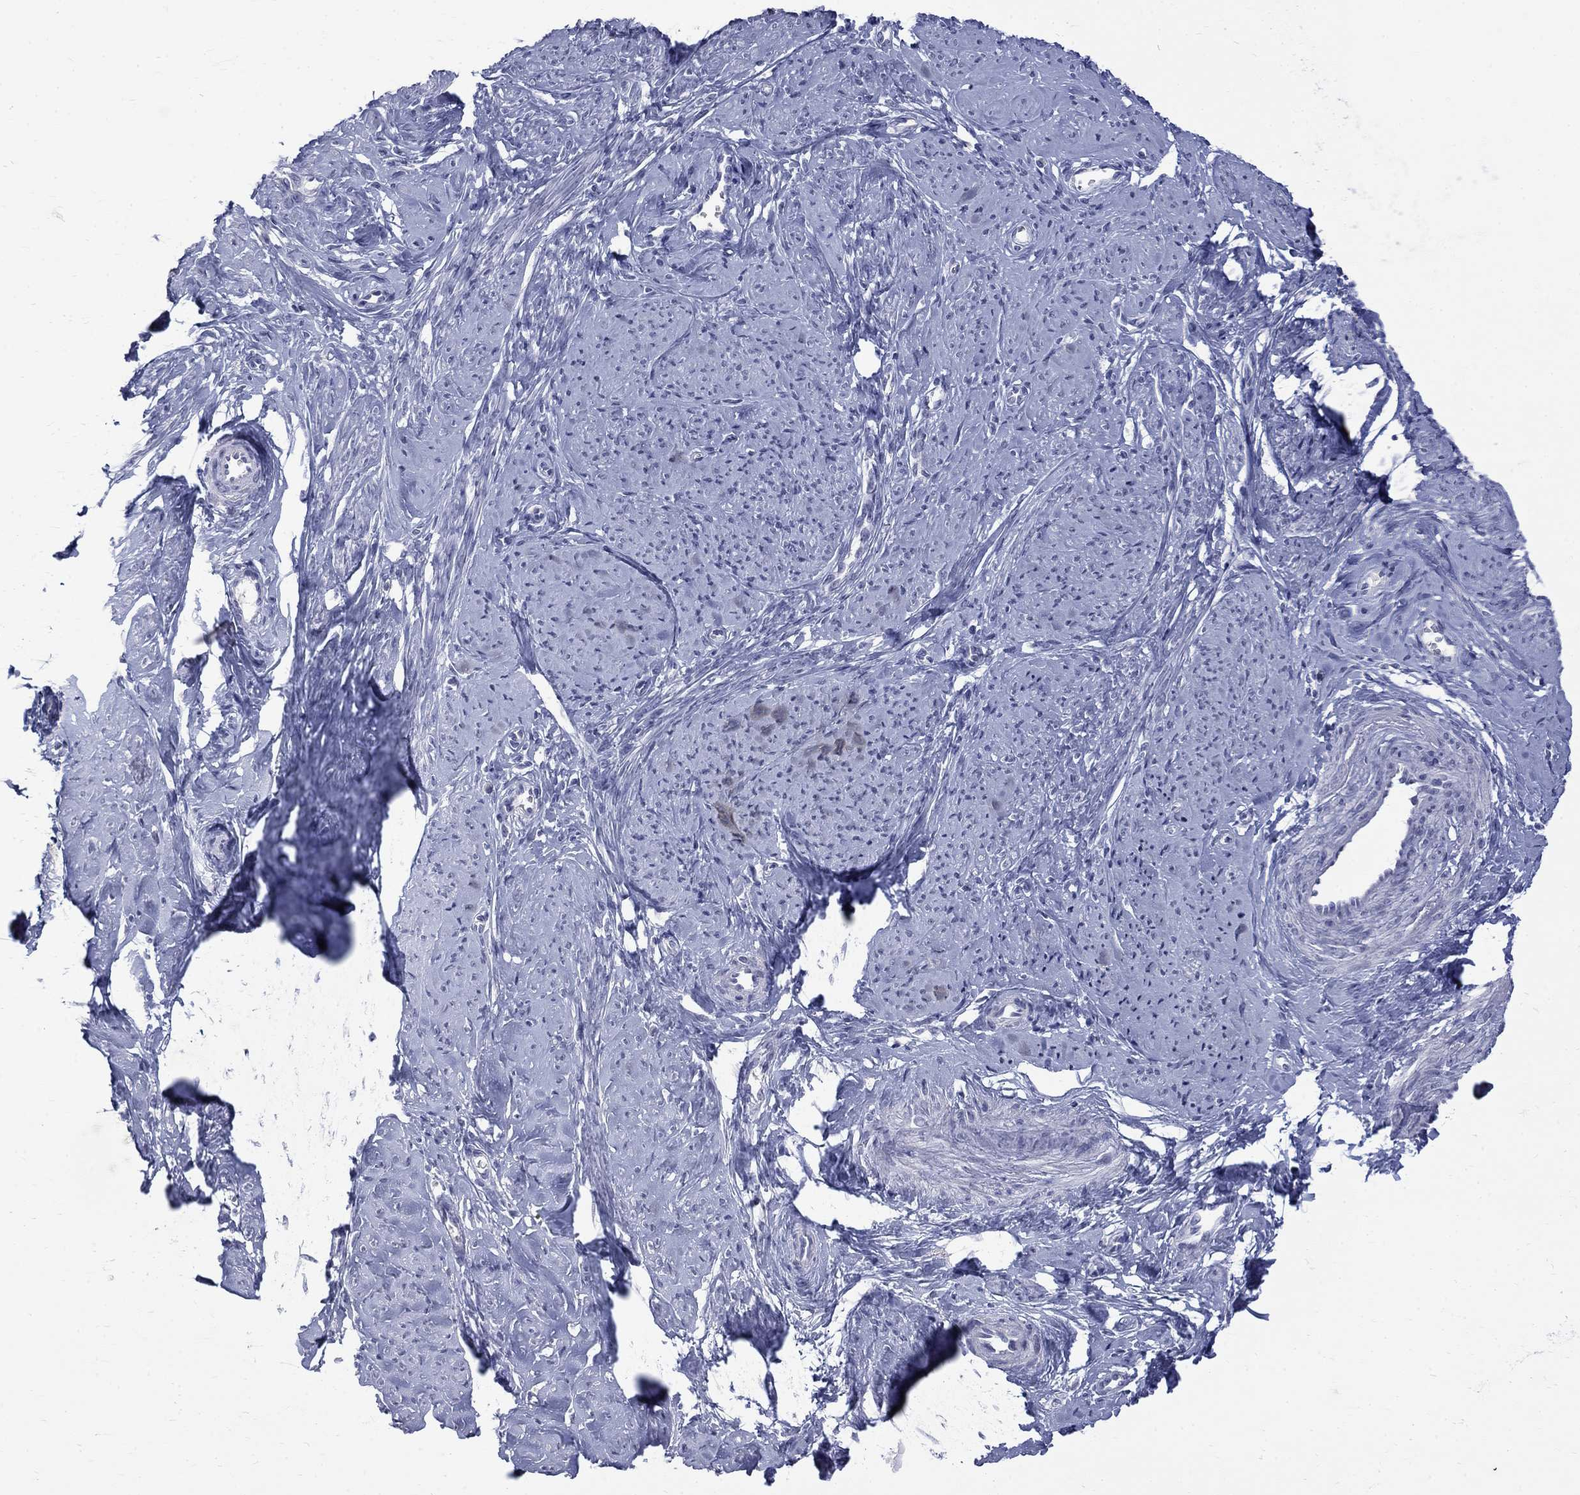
{"staining": {"intensity": "negative", "quantity": "none", "location": "none"}, "tissue": "smooth muscle", "cell_type": "Smooth muscle cells", "image_type": "normal", "snomed": [{"axis": "morphology", "description": "Normal tissue, NOS"}, {"axis": "topography", "description": "Smooth muscle"}], "caption": "The micrograph reveals no significant expression in smooth muscle cells of smooth muscle. (Stains: DAB IHC with hematoxylin counter stain, Microscopy: brightfield microscopy at high magnification).", "gene": "CTNND2", "patient": {"sex": "female", "age": 48}}